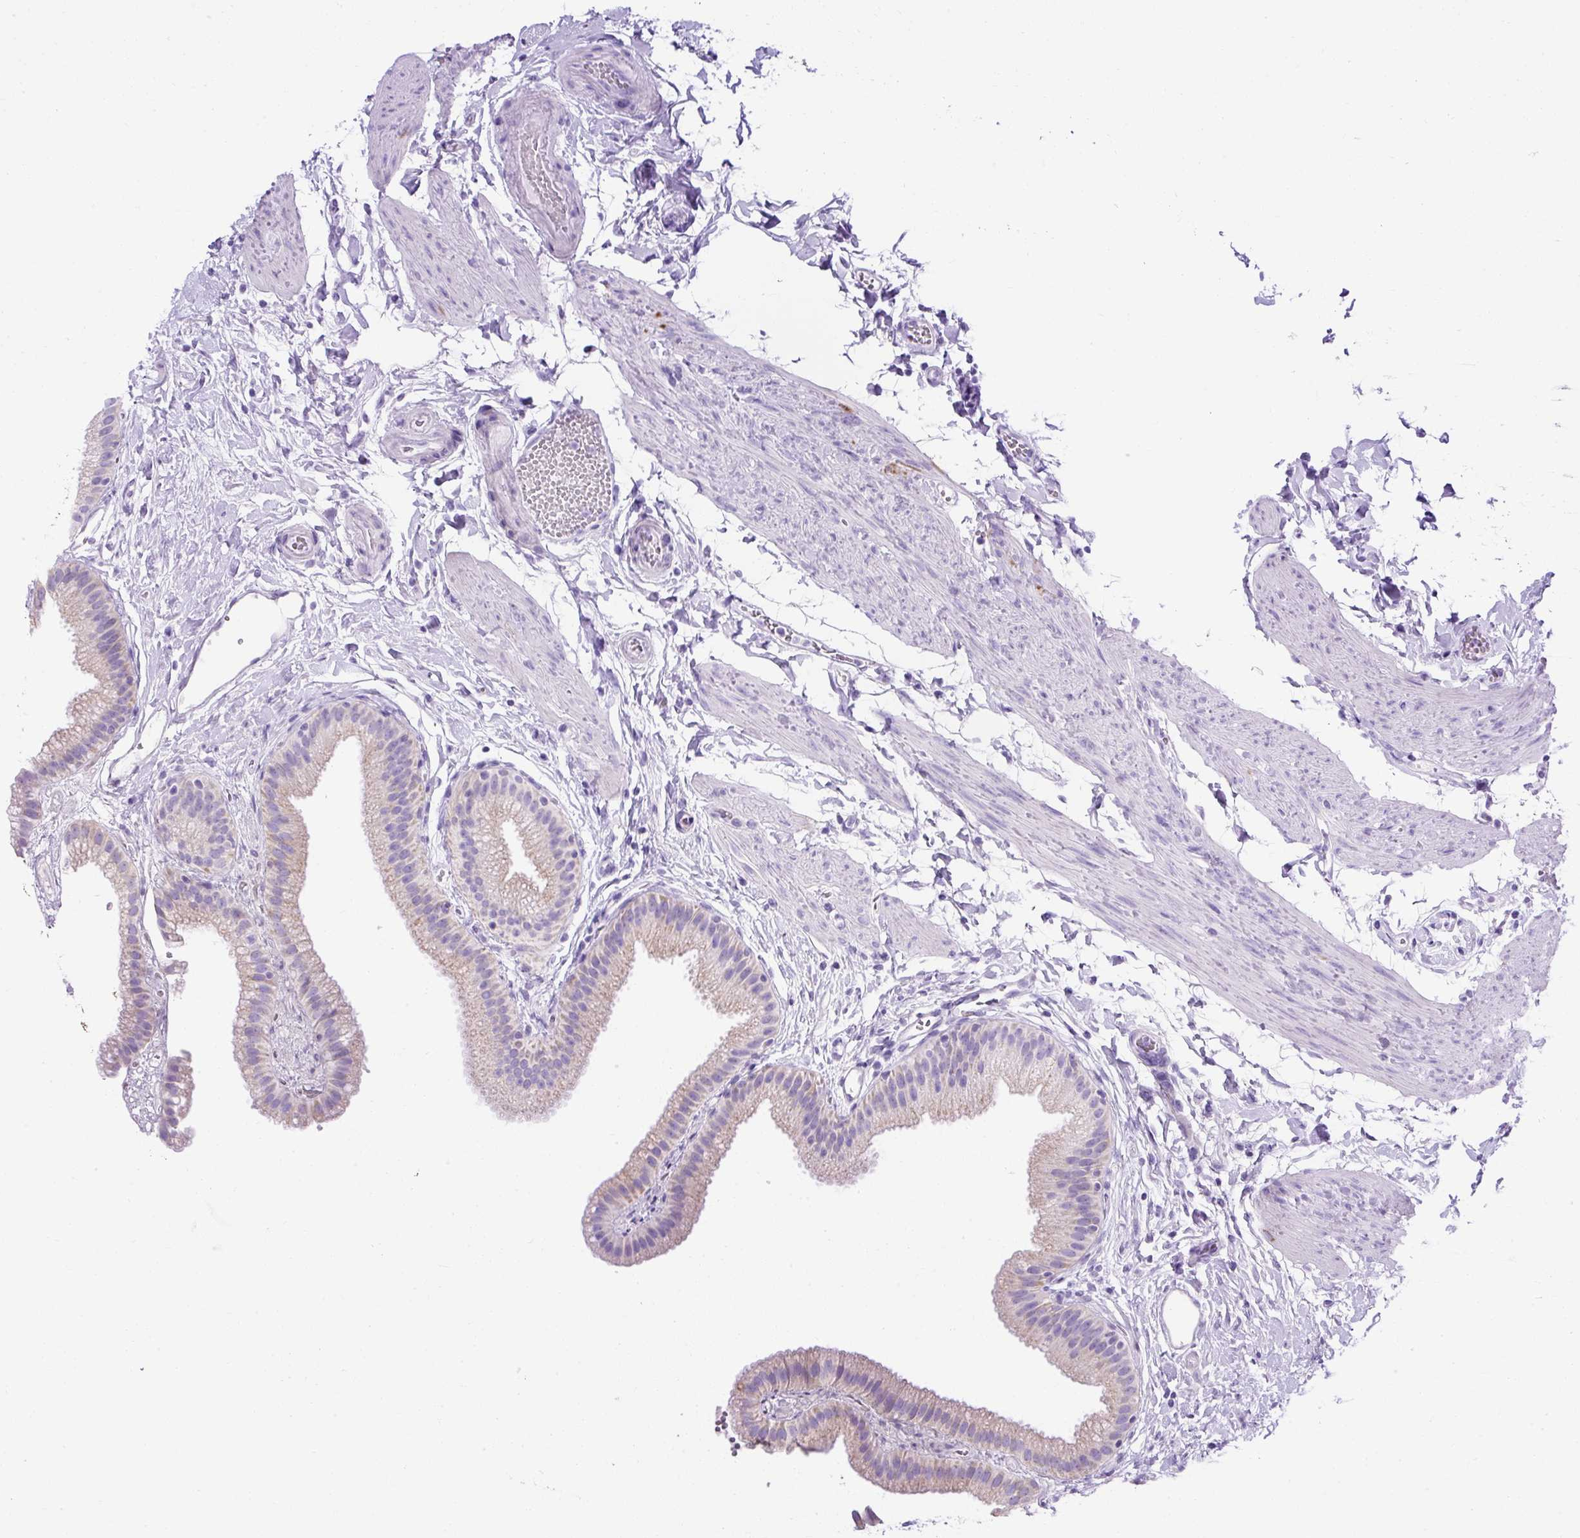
{"staining": {"intensity": "negative", "quantity": "none", "location": "none"}, "tissue": "gallbladder", "cell_type": "Glandular cells", "image_type": "normal", "snomed": [{"axis": "morphology", "description": "Normal tissue, NOS"}, {"axis": "topography", "description": "Gallbladder"}], "caption": "This histopathology image is of unremarkable gallbladder stained with immunohistochemistry (IHC) to label a protein in brown with the nuclei are counter-stained blue. There is no positivity in glandular cells.", "gene": "KRT12", "patient": {"sex": "female", "age": 63}}